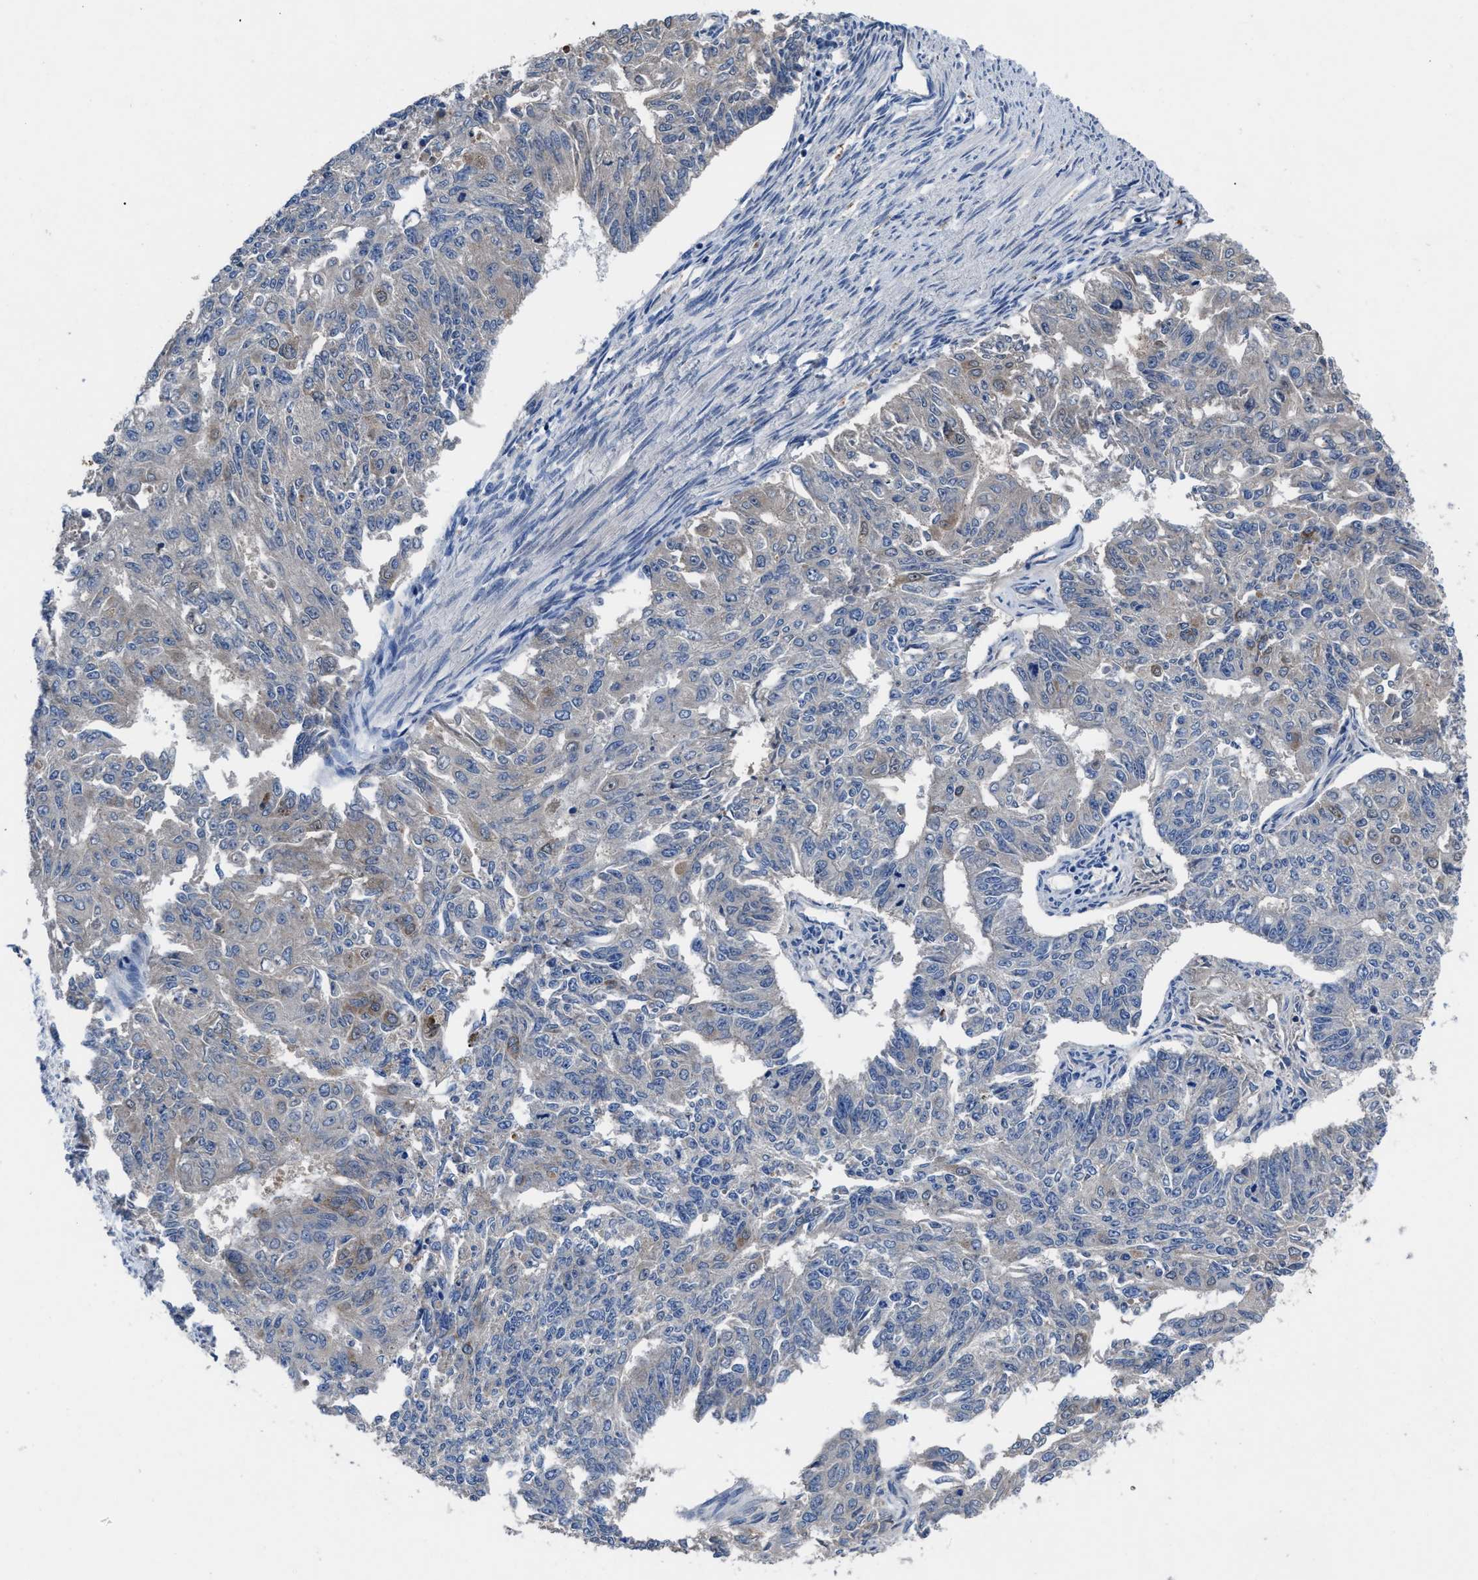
{"staining": {"intensity": "negative", "quantity": "none", "location": "none"}, "tissue": "endometrial cancer", "cell_type": "Tumor cells", "image_type": "cancer", "snomed": [{"axis": "morphology", "description": "Adenocarcinoma, NOS"}, {"axis": "topography", "description": "Endometrium"}], "caption": "There is no significant expression in tumor cells of adenocarcinoma (endometrial).", "gene": "YBEY", "patient": {"sex": "female", "age": 32}}